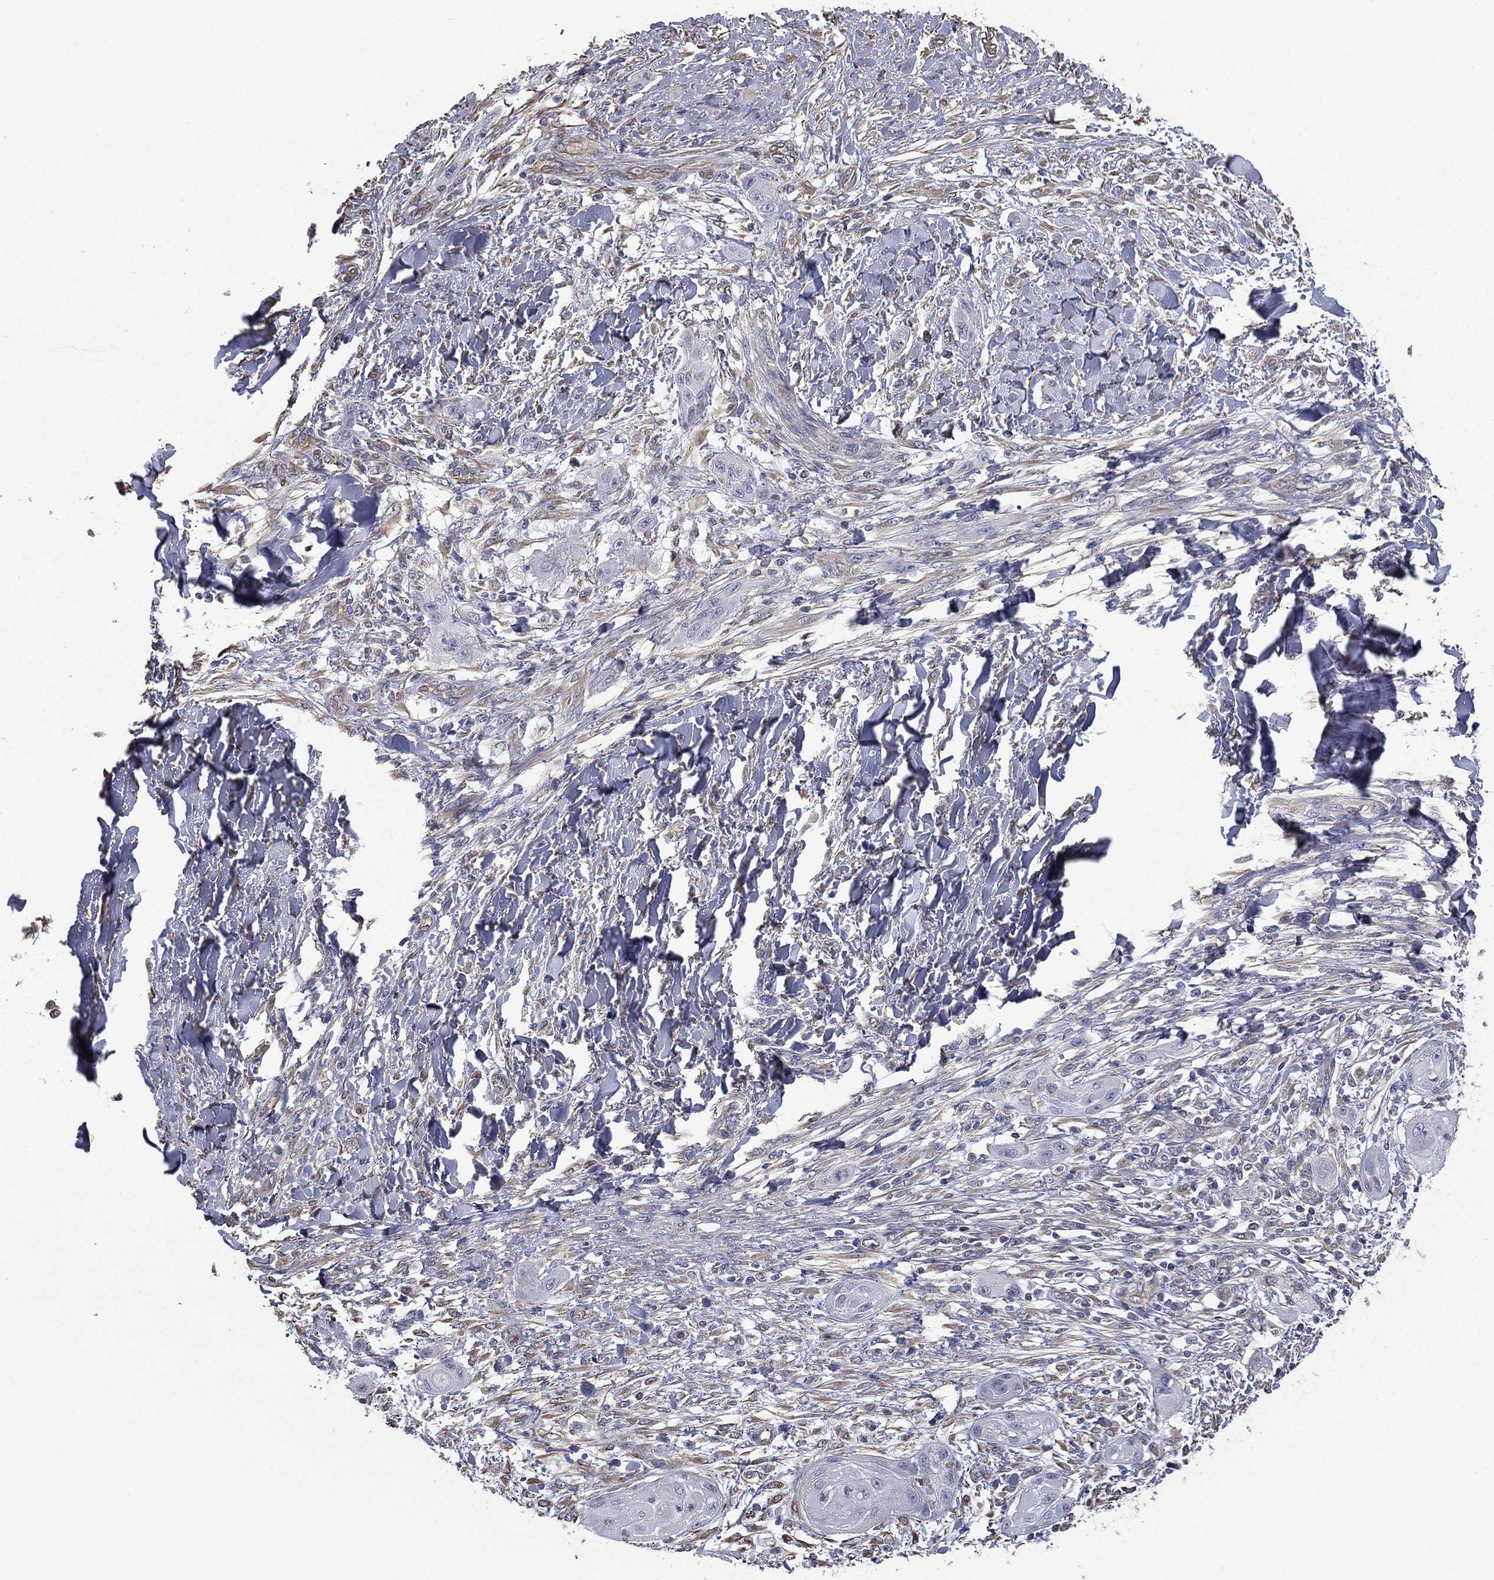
{"staining": {"intensity": "negative", "quantity": "none", "location": "none"}, "tissue": "skin cancer", "cell_type": "Tumor cells", "image_type": "cancer", "snomed": [{"axis": "morphology", "description": "Squamous cell carcinoma, NOS"}, {"axis": "topography", "description": "Skin"}], "caption": "Histopathology image shows no significant protein positivity in tumor cells of squamous cell carcinoma (skin).", "gene": "SCUBE1", "patient": {"sex": "male", "age": 62}}